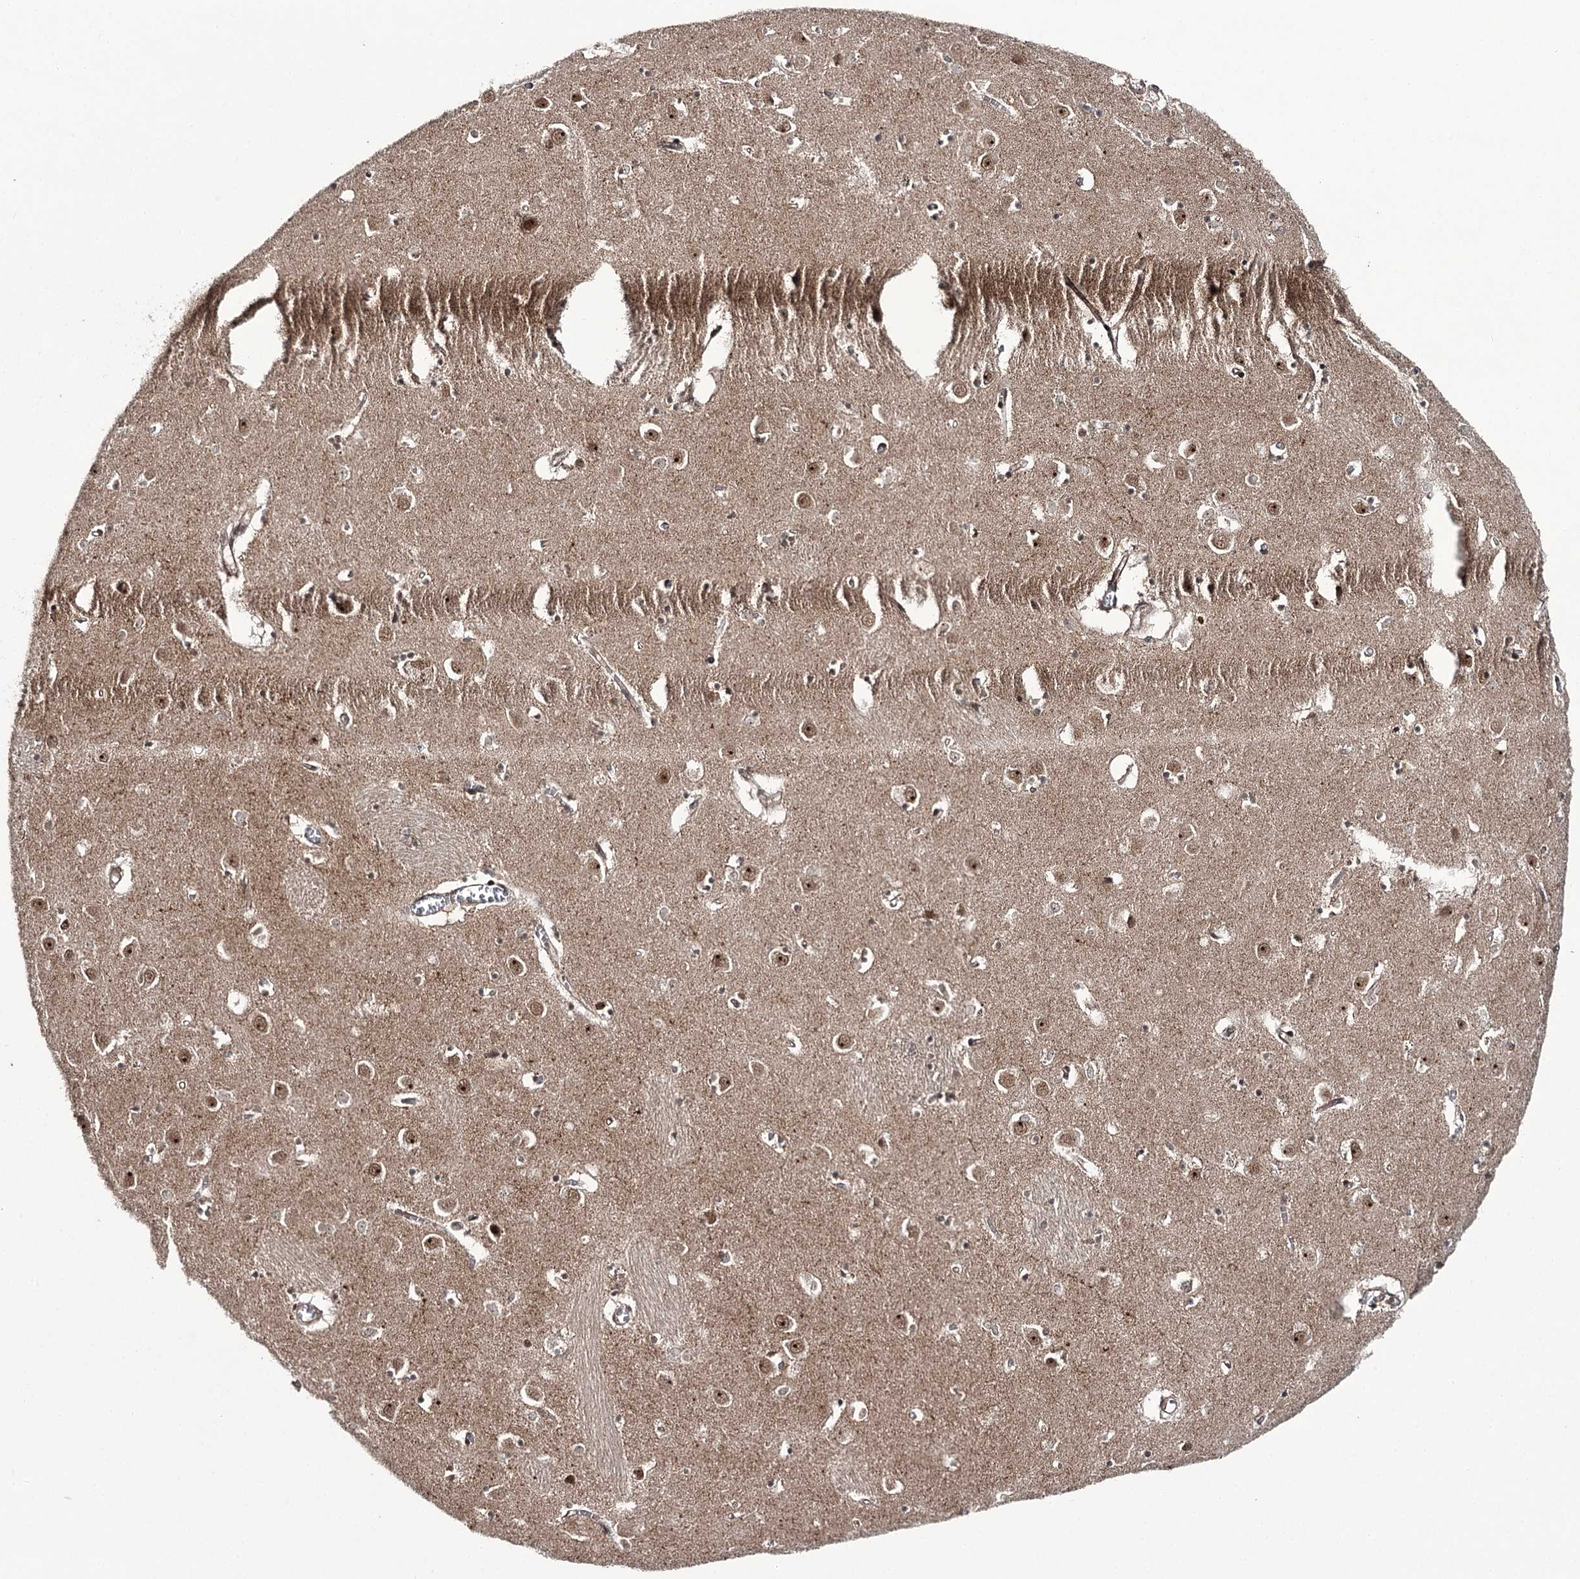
{"staining": {"intensity": "moderate", "quantity": "<25%", "location": "cytoplasmic/membranous,nuclear"}, "tissue": "caudate", "cell_type": "Glial cells", "image_type": "normal", "snomed": [{"axis": "morphology", "description": "Normal tissue, NOS"}, {"axis": "topography", "description": "Lateral ventricle wall"}], "caption": "Immunohistochemical staining of normal caudate displays moderate cytoplasmic/membranous,nuclear protein staining in approximately <25% of glial cells. The protein of interest is stained brown, and the nuclei are stained in blue (DAB (3,3'-diaminobenzidine) IHC with brightfield microscopy, high magnification).", "gene": "ERCC3", "patient": {"sex": "male", "age": 70}}